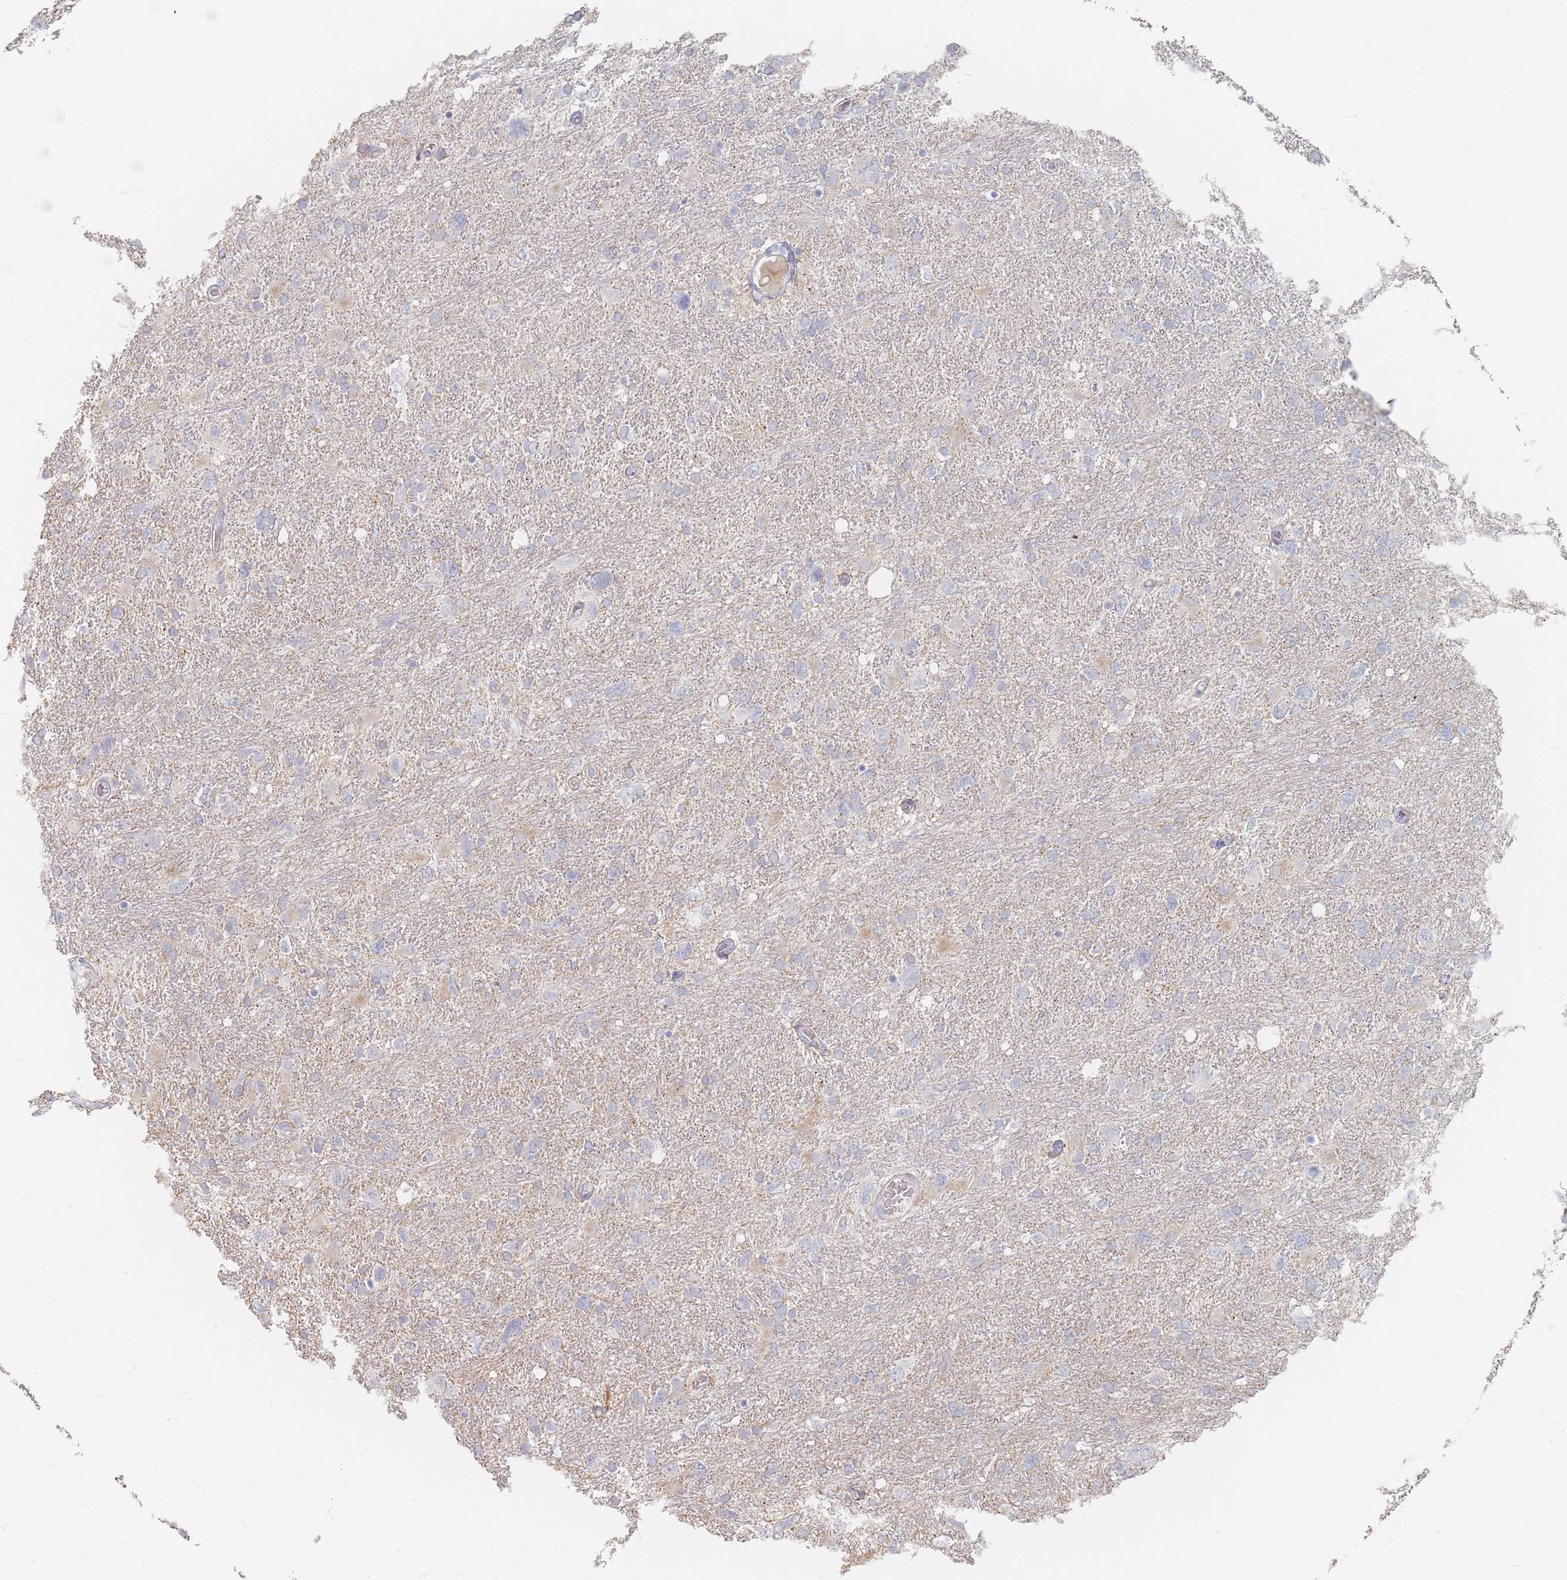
{"staining": {"intensity": "weak", "quantity": "<25%", "location": "cytoplasmic/membranous"}, "tissue": "glioma", "cell_type": "Tumor cells", "image_type": "cancer", "snomed": [{"axis": "morphology", "description": "Glioma, malignant, High grade"}, {"axis": "topography", "description": "Brain"}], "caption": "There is no significant staining in tumor cells of high-grade glioma (malignant).", "gene": "HELZ2", "patient": {"sex": "male", "age": 61}}